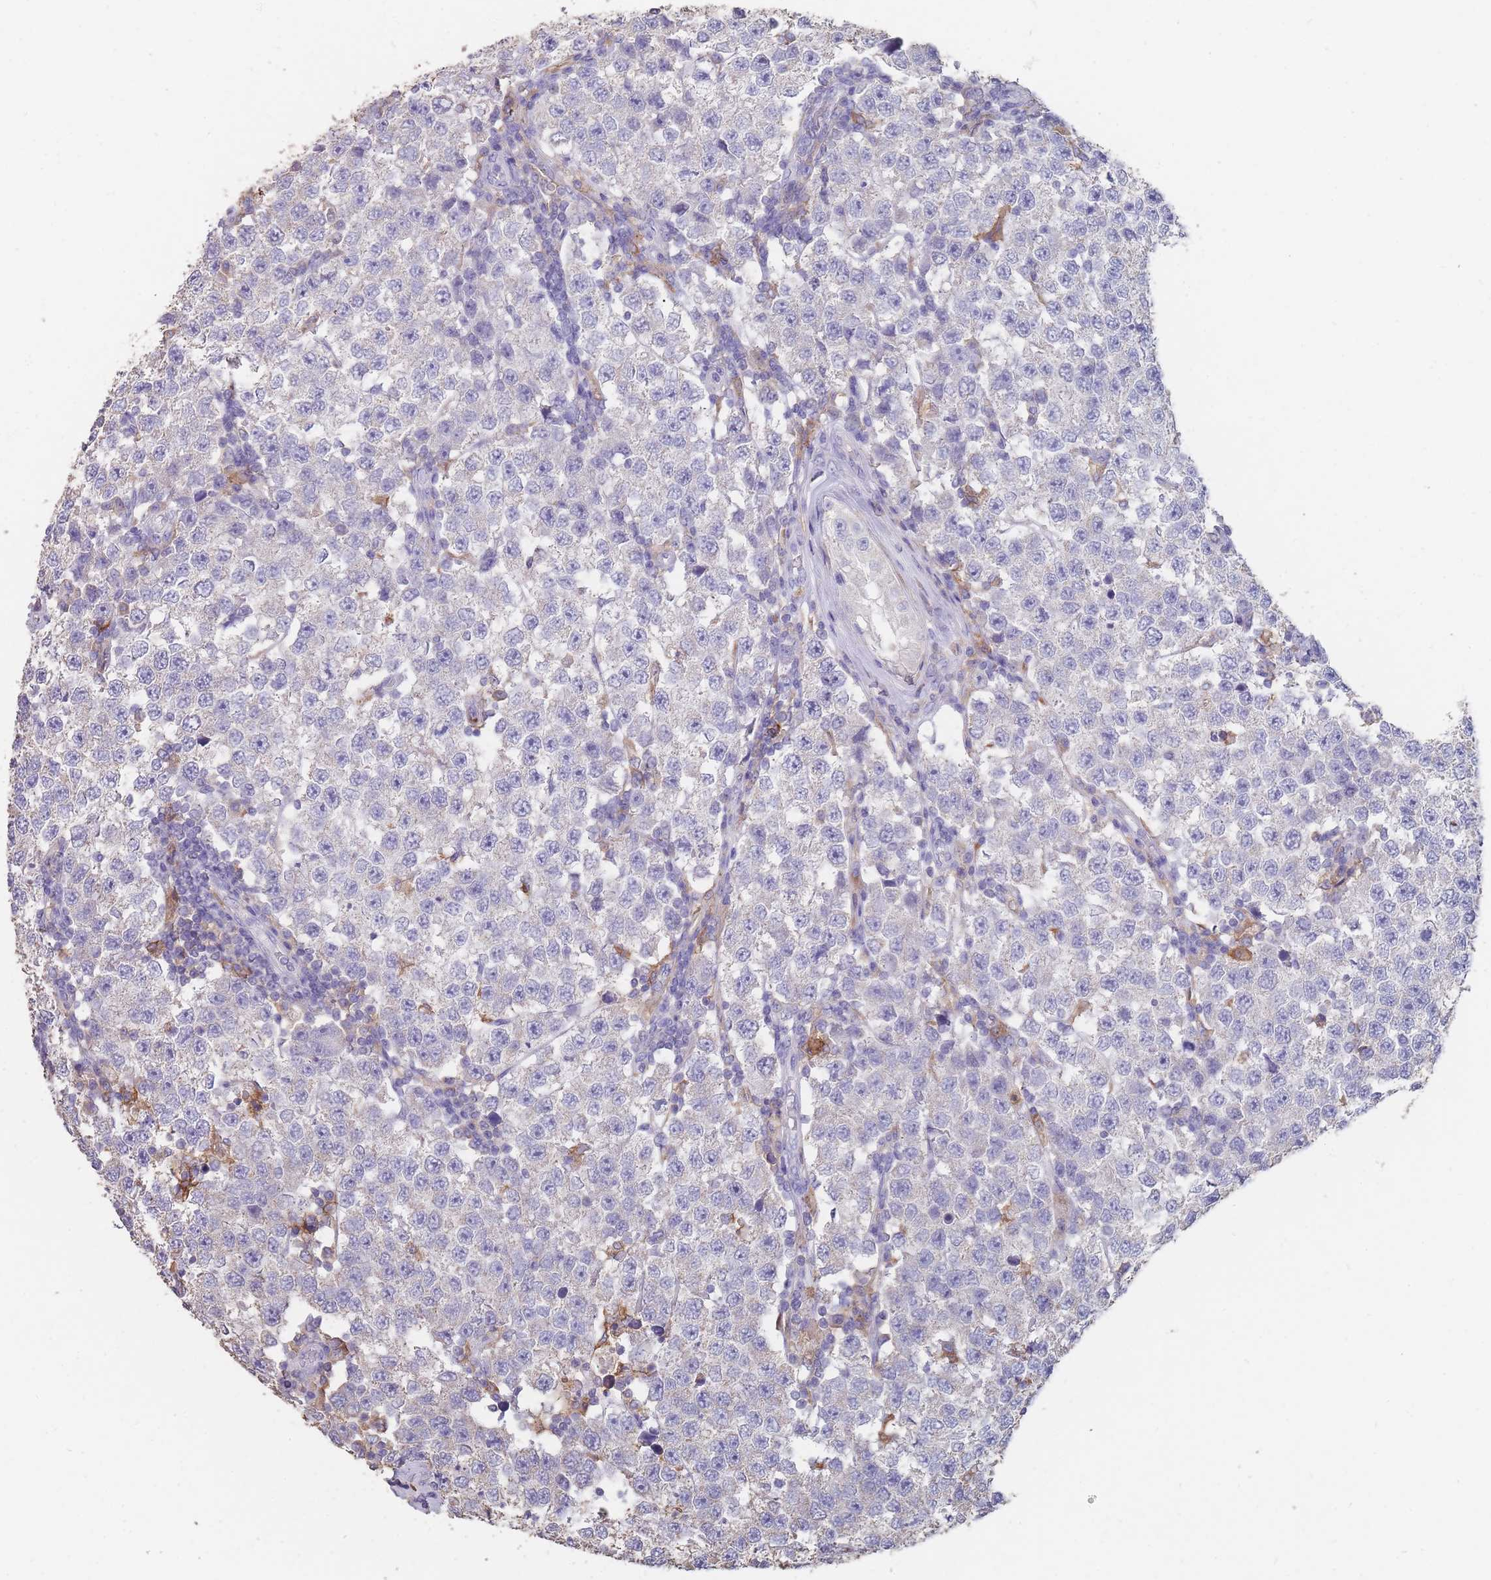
{"staining": {"intensity": "negative", "quantity": "none", "location": "none"}, "tissue": "testis cancer", "cell_type": "Tumor cells", "image_type": "cancer", "snomed": [{"axis": "morphology", "description": "Seminoma, NOS"}, {"axis": "topography", "description": "Testis"}], "caption": "Tumor cells show no significant protein positivity in testis cancer. (Brightfield microscopy of DAB (3,3'-diaminobenzidine) immunohistochemistry at high magnification).", "gene": "CLEC12A", "patient": {"sex": "male", "age": 34}}